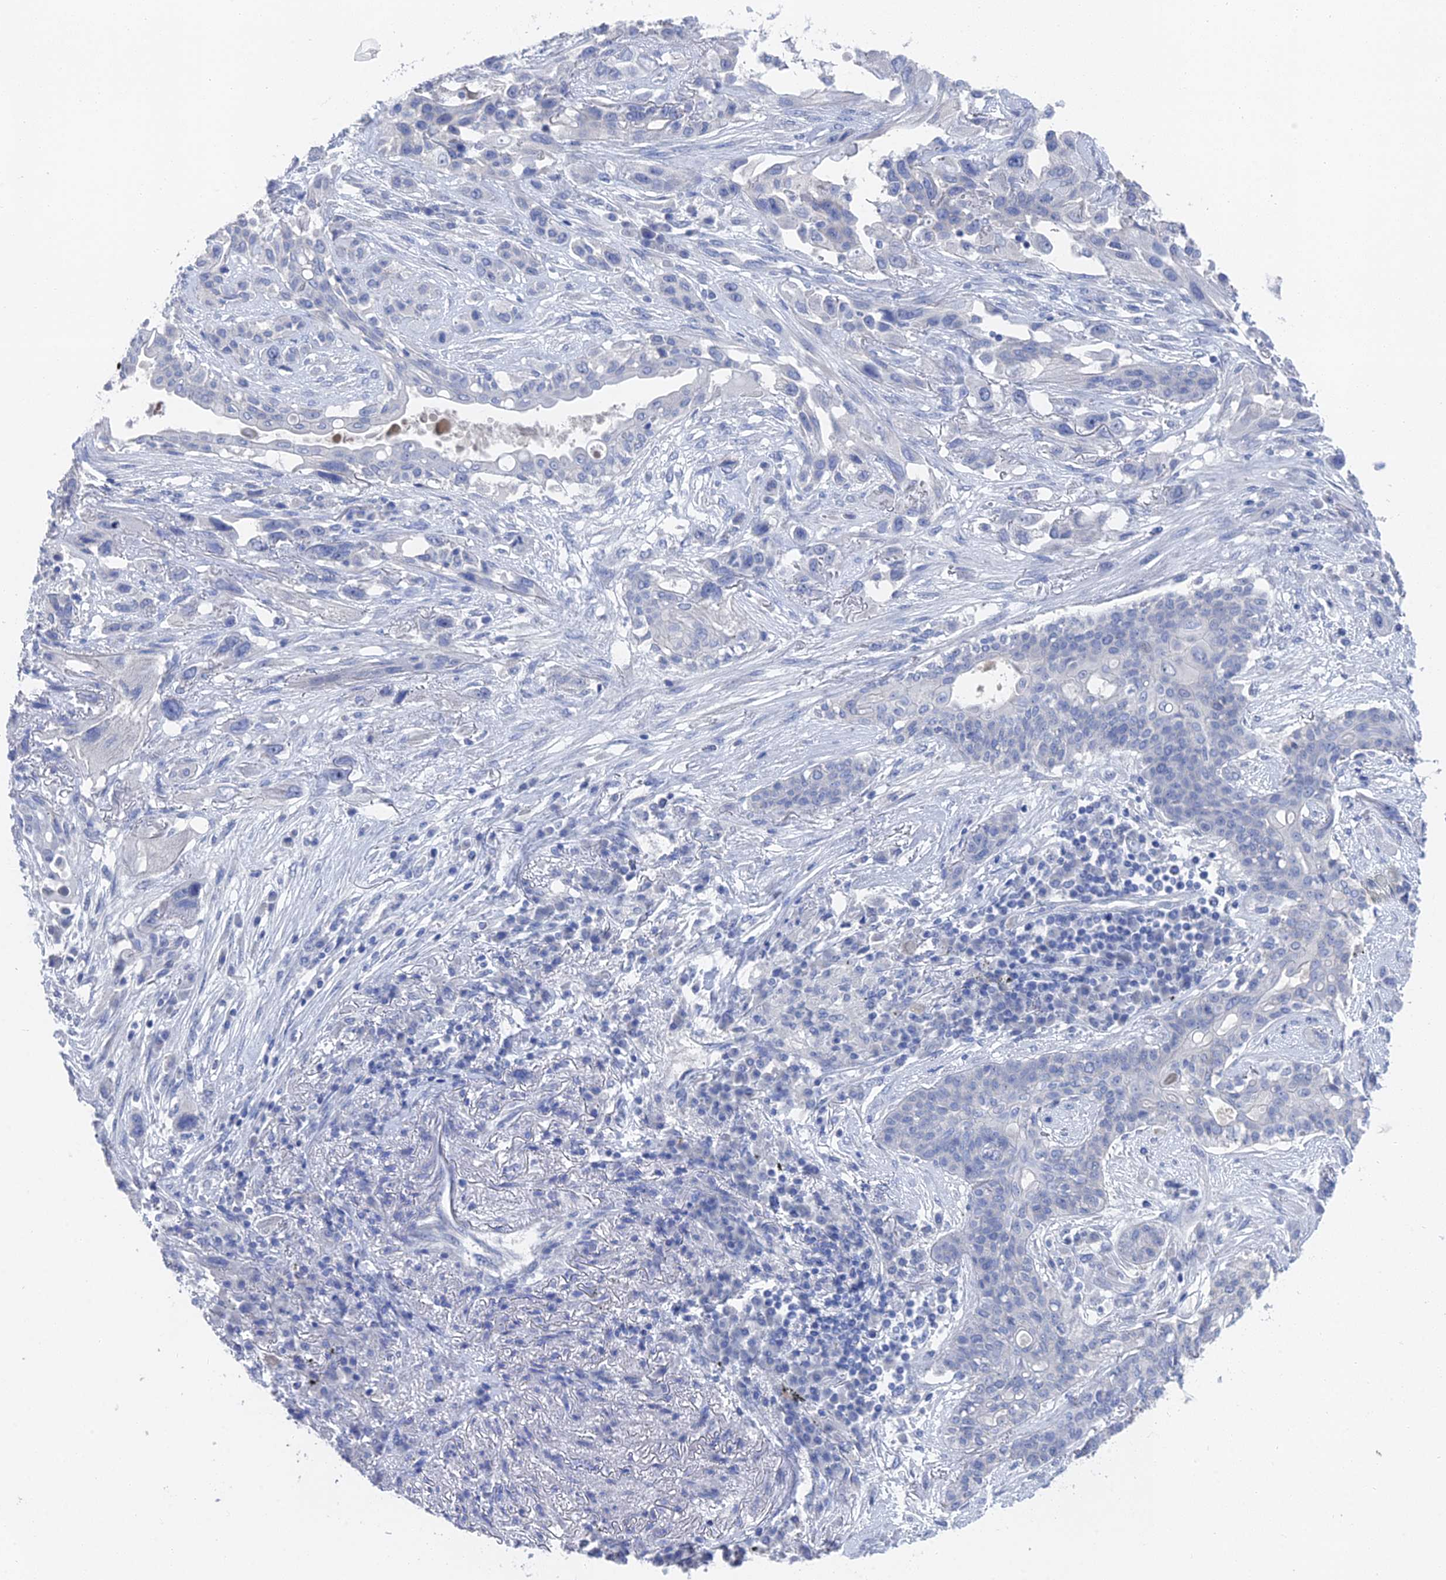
{"staining": {"intensity": "negative", "quantity": "none", "location": "none"}, "tissue": "lung cancer", "cell_type": "Tumor cells", "image_type": "cancer", "snomed": [{"axis": "morphology", "description": "Squamous cell carcinoma, NOS"}, {"axis": "topography", "description": "Lung"}], "caption": "The photomicrograph demonstrates no staining of tumor cells in lung cancer (squamous cell carcinoma). (DAB immunohistochemistry visualized using brightfield microscopy, high magnification).", "gene": "GFAP", "patient": {"sex": "female", "age": 70}}